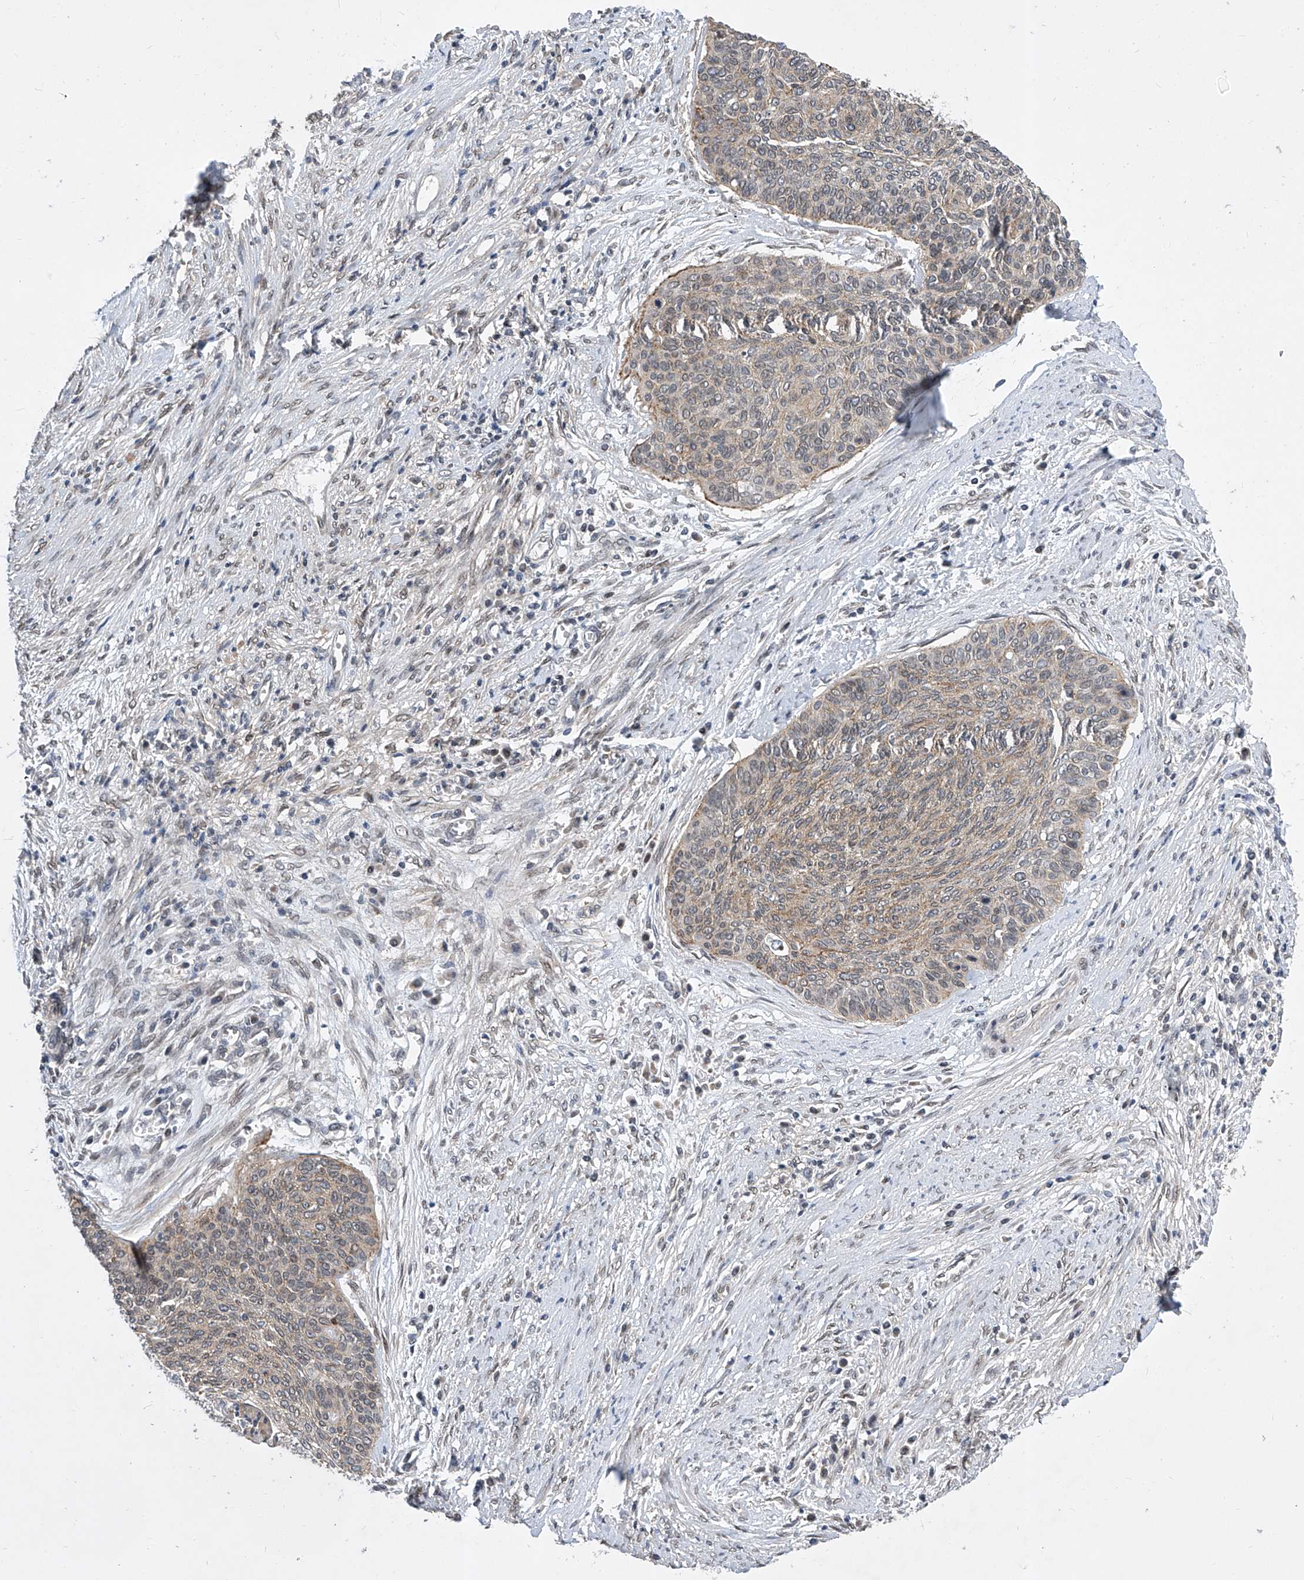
{"staining": {"intensity": "moderate", "quantity": "25%-75%", "location": "cytoplasmic/membranous,nuclear"}, "tissue": "cervical cancer", "cell_type": "Tumor cells", "image_type": "cancer", "snomed": [{"axis": "morphology", "description": "Squamous cell carcinoma, NOS"}, {"axis": "topography", "description": "Cervix"}], "caption": "An IHC micrograph of neoplastic tissue is shown. Protein staining in brown labels moderate cytoplasmic/membranous and nuclear positivity in squamous cell carcinoma (cervical) within tumor cells.", "gene": "CETN2", "patient": {"sex": "female", "age": 55}}